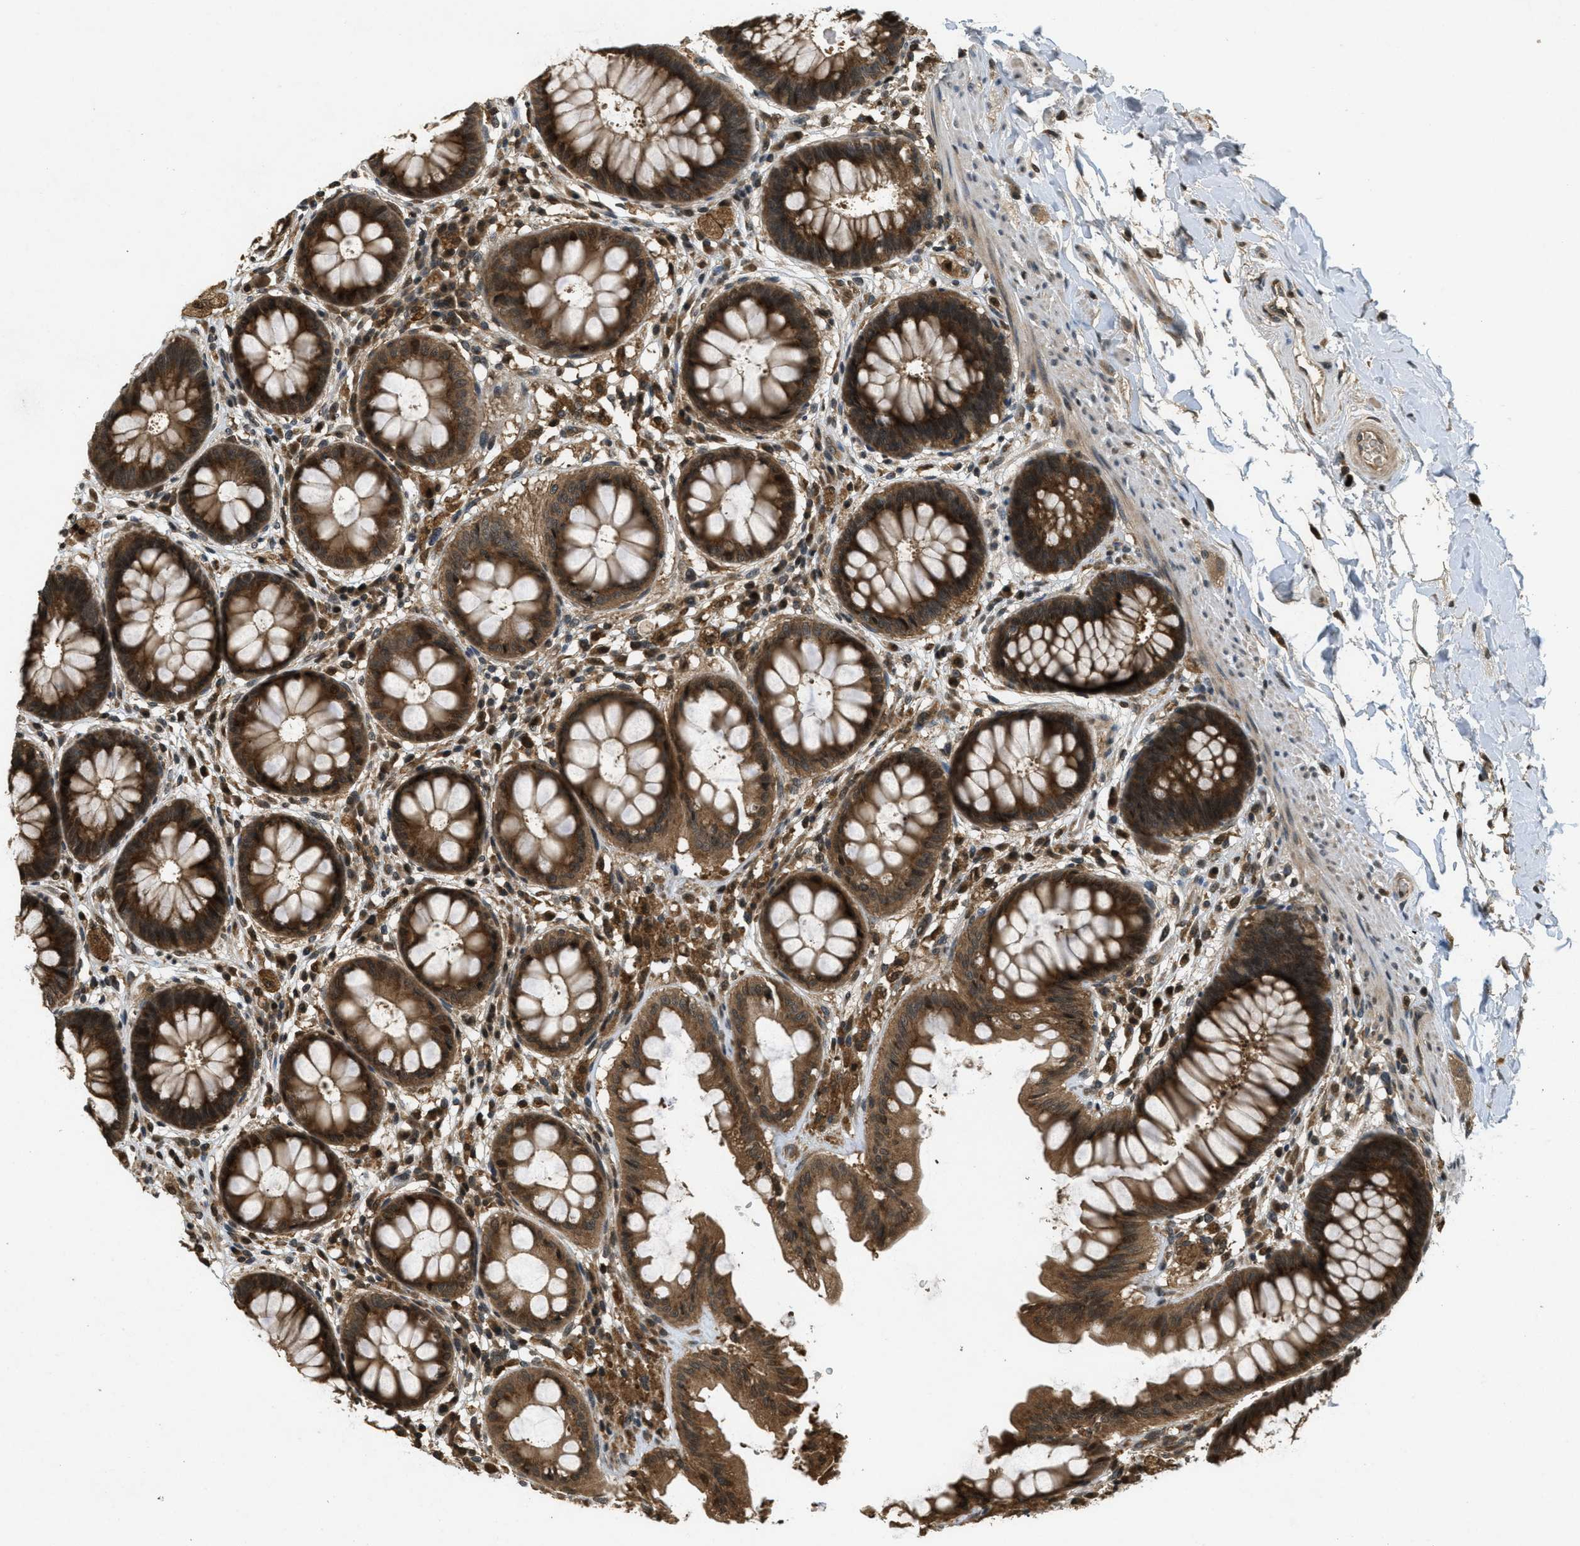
{"staining": {"intensity": "strong", "quantity": ">75%", "location": "cytoplasmic/membranous"}, "tissue": "rectum", "cell_type": "Glandular cells", "image_type": "normal", "snomed": [{"axis": "morphology", "description": "Normal tissue, NOS"}, {"axis": "topography", "description": "Rectum"}], "caption": "Human rectum stained with a brown dye exhibits strong cytoplasmic/membranous positive staining in about >75% of glandular cells.", "gene": "ATG7", "patient": {"sex": "female", "age": 46}}